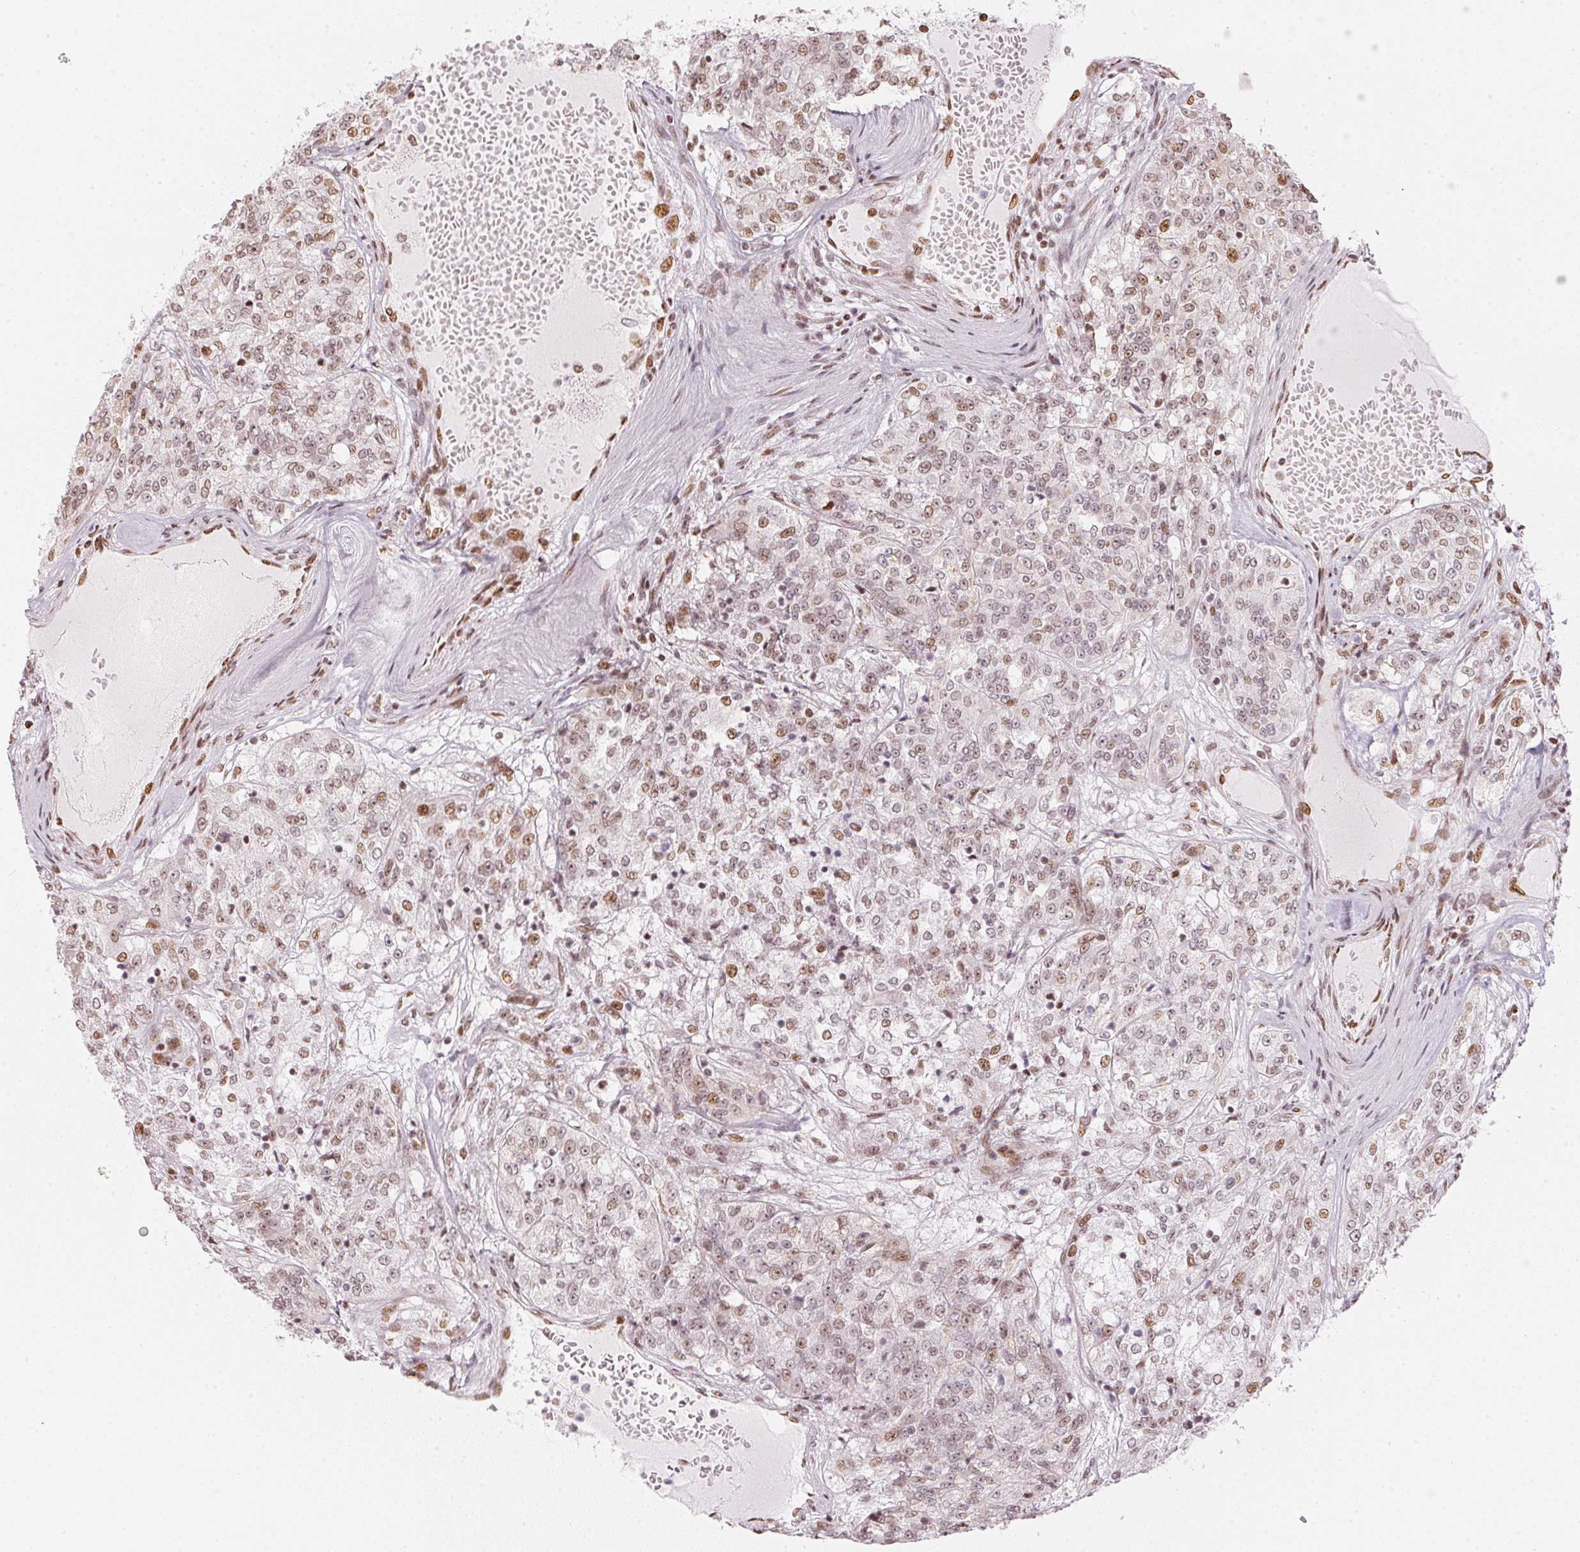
{"staining": {"intensity": "weak", "quantity": "25%-75%", "location": "nuclear"}, "tissue": "renal cancer", "cell_type": "Tumor cells", "image_type": "cancer", "snomed": [{"axis": "morphology", "description": "Adenocarcinoma, NOS"}, {"axis": "topography", "description": "Kidney"}], "caption": "IHC of human renal cancer (adenocarcinoma) shows low levels of weak nuclear positivity in about 25%-75% of tumor cells. Nuclei are stained in blue.", "gene": "KAT6A", "patient": {"sex": "female", "age": 63}}